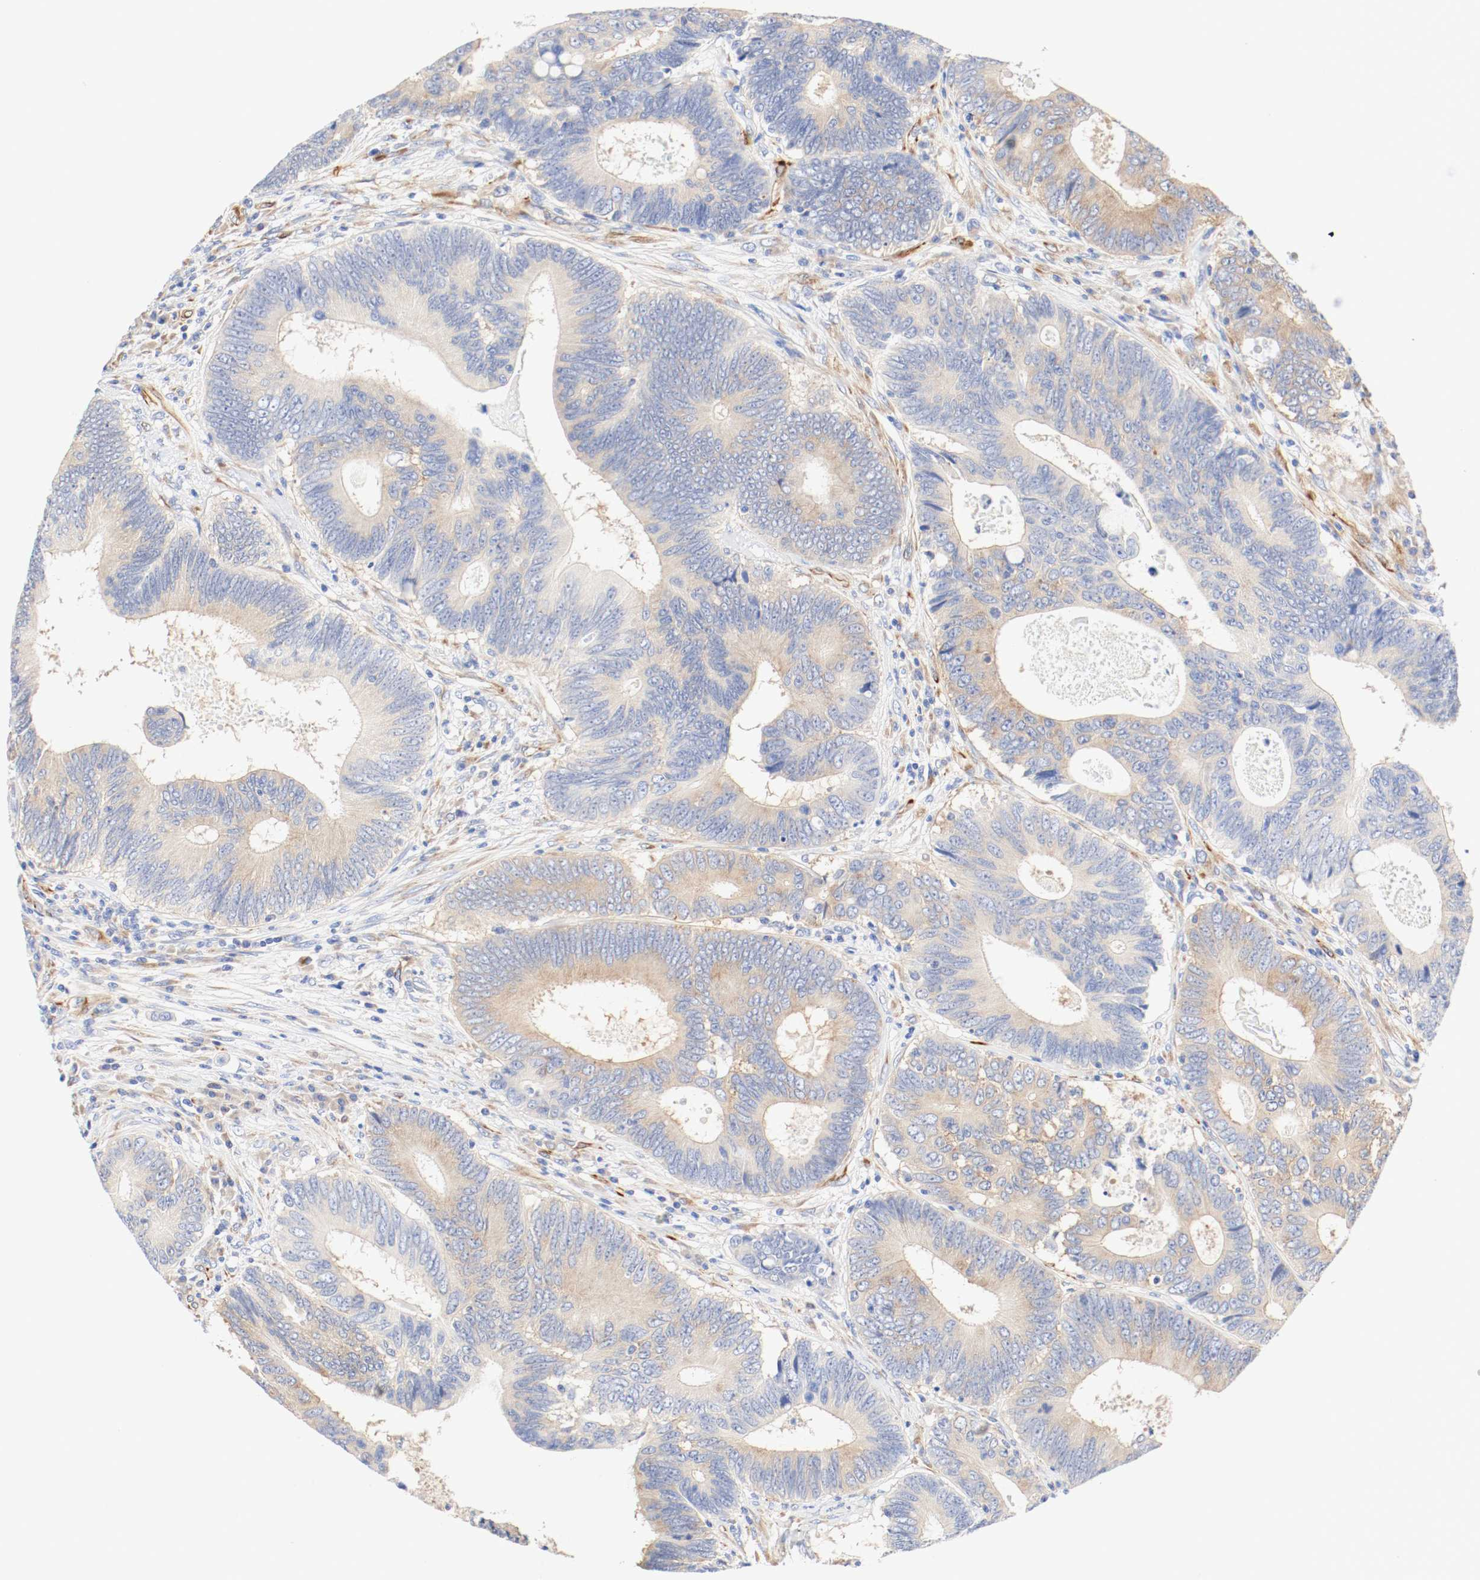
{"staining": {"intensity": "moderate", "quantity": ">75%", "location": "cytoplasmic/membranous"}, "tissue": "colorectal cancer", "cell_type": "Tumor cells", "image_type": "cancer", "snomed": [{"axis": "morphology", "description": "Adenocarcinoma, NOS"}, {"axis": "topography", "description": "Colon"}], "caption": "Moderate cytoplasmic/membranous staining for a protein is seen in about >75% of tumor cells of colorectal adenocarcinoma using immunohistochemistry.", "gene": "GIT1", "patient": {"sex": "female", "age": 78}}